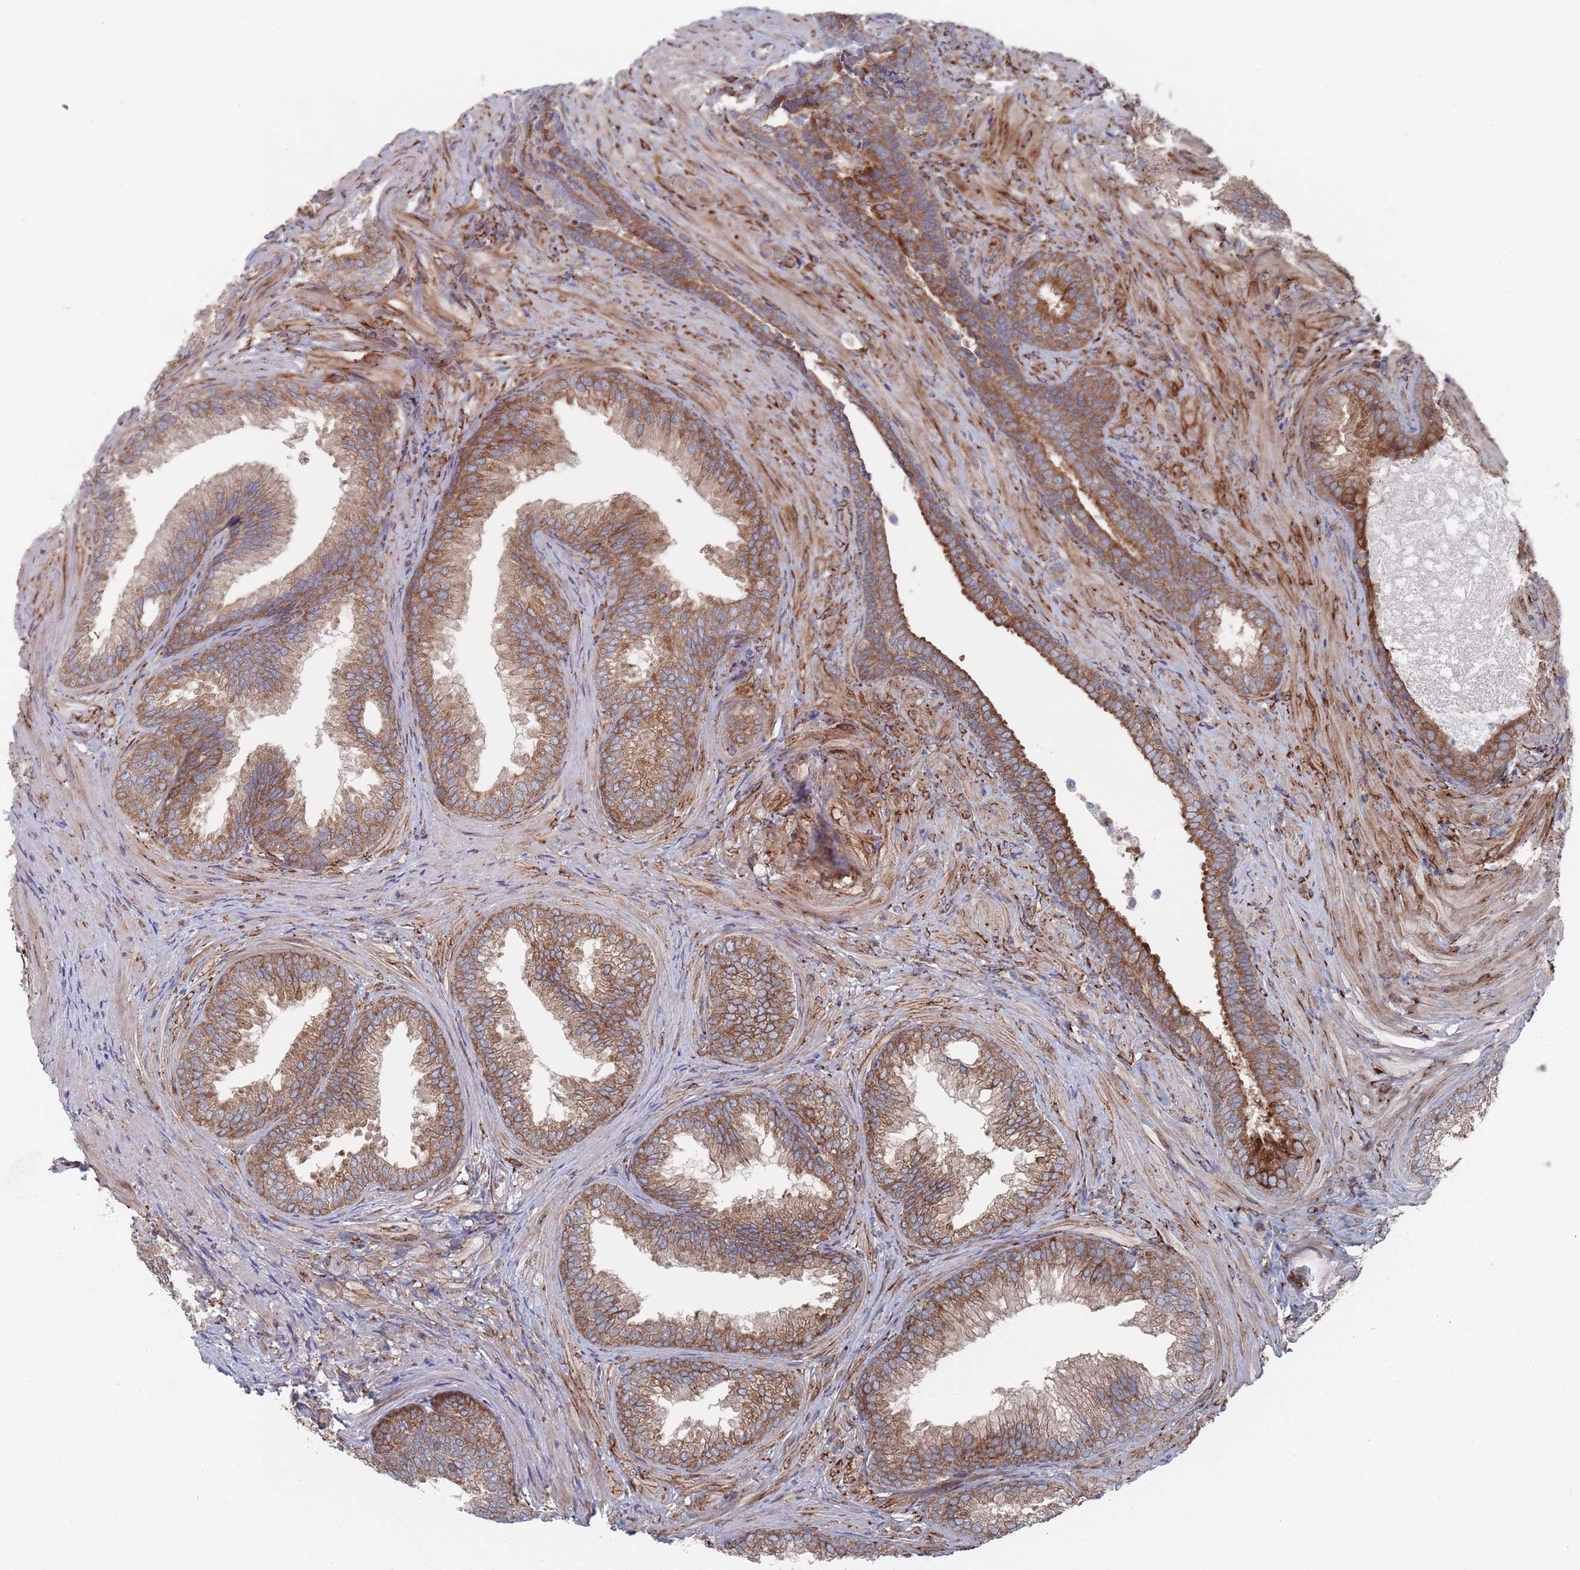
{"staining": {"intensity": "moderate", "quantity": ">75%", "location": "cytoplasmic/membranous"}, "tissue": "prostate", "cell_type": "Glandular cells", "image_type": "normal", "snomed": [{"axis": "morphology", "description": "Normal tissue, NOS"}, {"axis": "topography", "description": "Prostate"}], "caption": "IHC image of normal prostate: human prostate stained using IHC displays medium levels of moderate protein expression localized specifically in the cytoplasmic/membranous of glandular cells, appearing as a cytoplasmic/membranous brown color.", "gene": "CCDC106", "patient": {"sex": "male", "age": 76}}